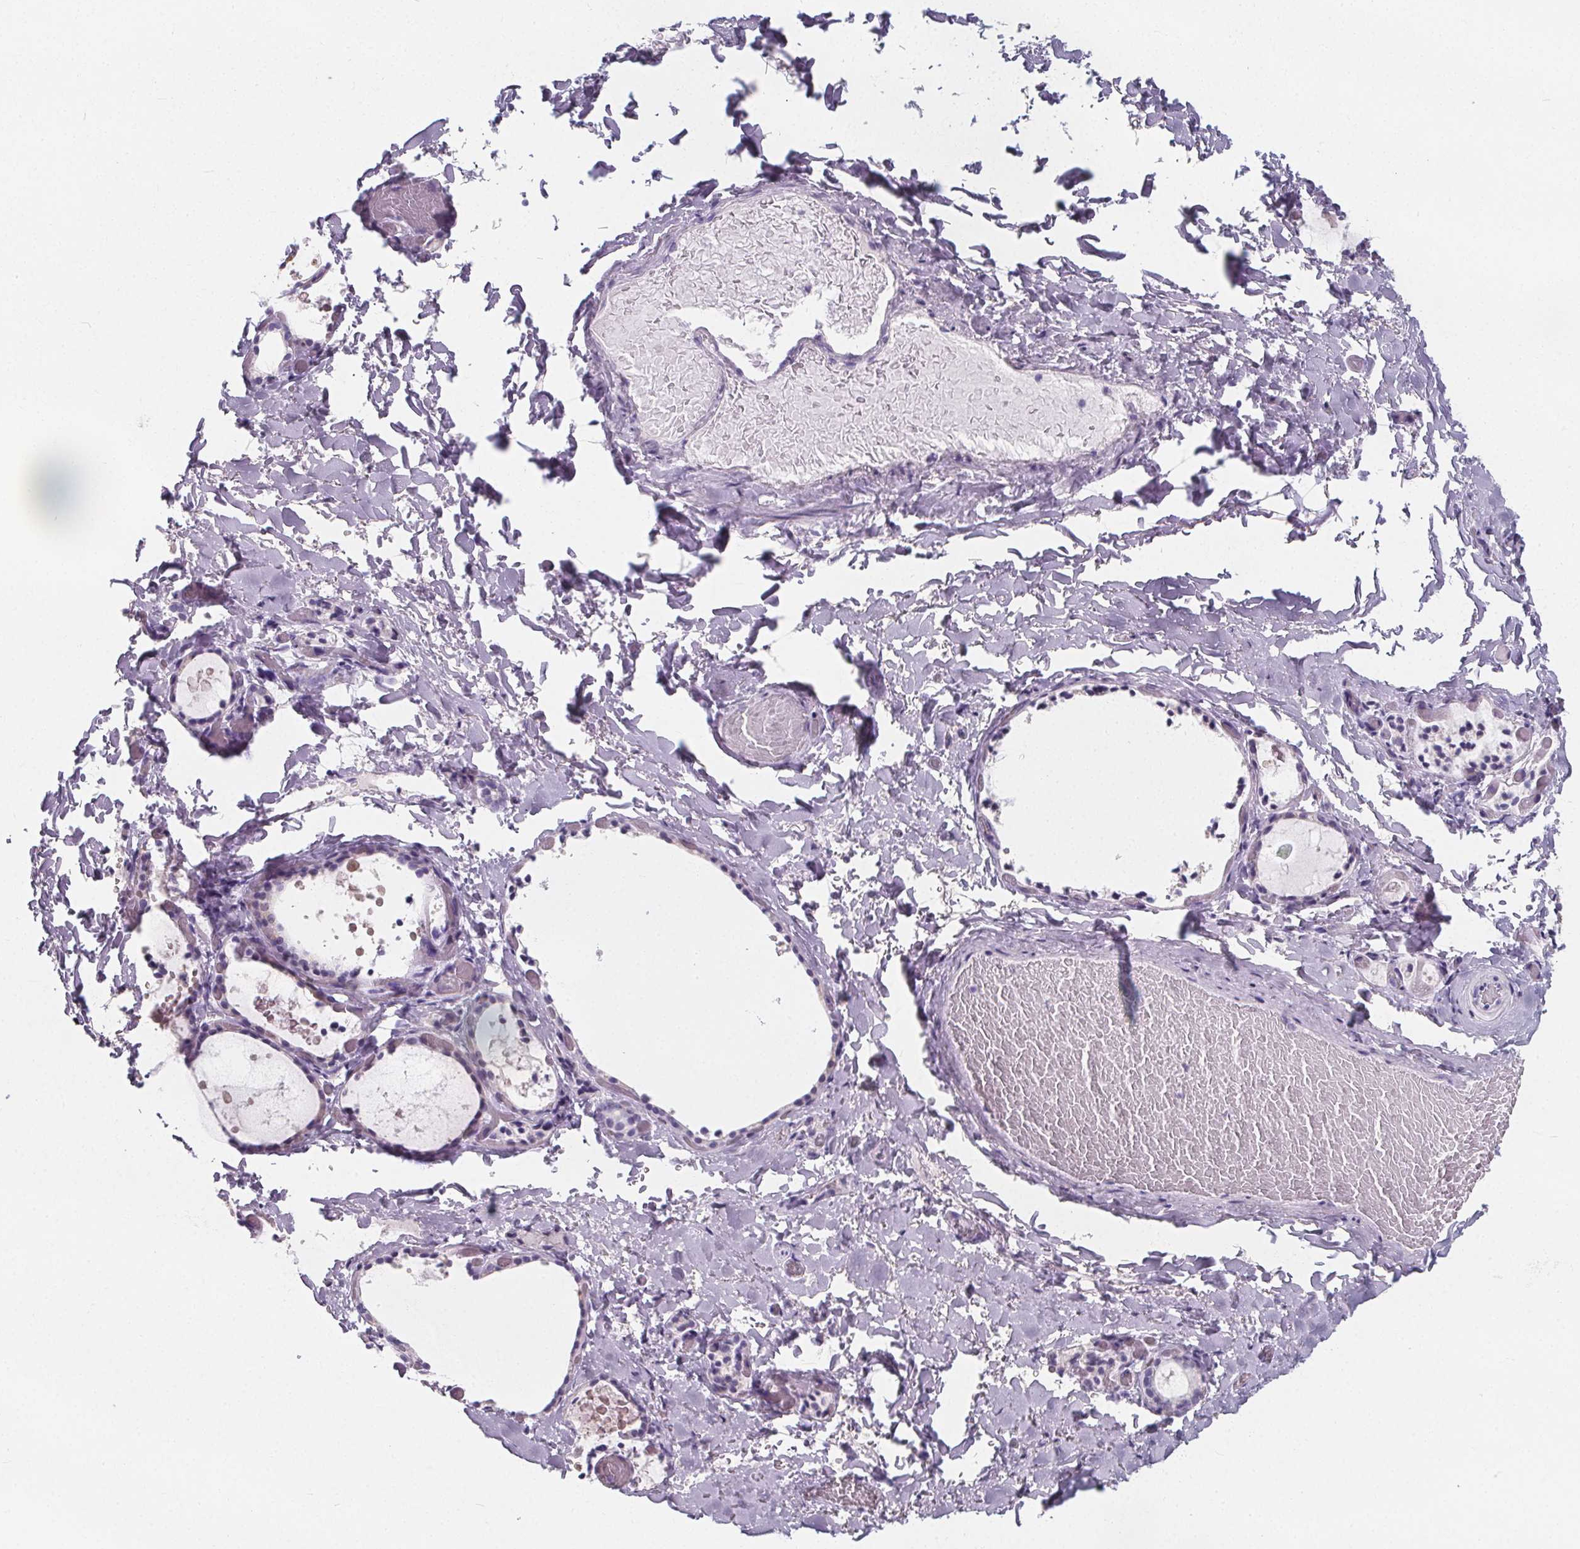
{"staining": {"intensity": "negative", "quantity": "none", "location": "none"}, "tissue": "thyroid gland", "cell_type": "Glandular cells", "image_type": "normal", "snomed": [{"axis": "morphology", "description": "Normal tissue, NOS"}, {"axis": "topography", "description": "Thyroid gland"}], "caption": "Thyroid gland was stained to show a protein in brown. There is no significant expression in glandular cells. (Stains: DAB immunohistochemistry (IHC) with hematoxylin counter stain, Microscopy: brightfield microscopy at high magnification).", "gene": "ADRB1", "patient": {"sex": "female", "age": 56}}